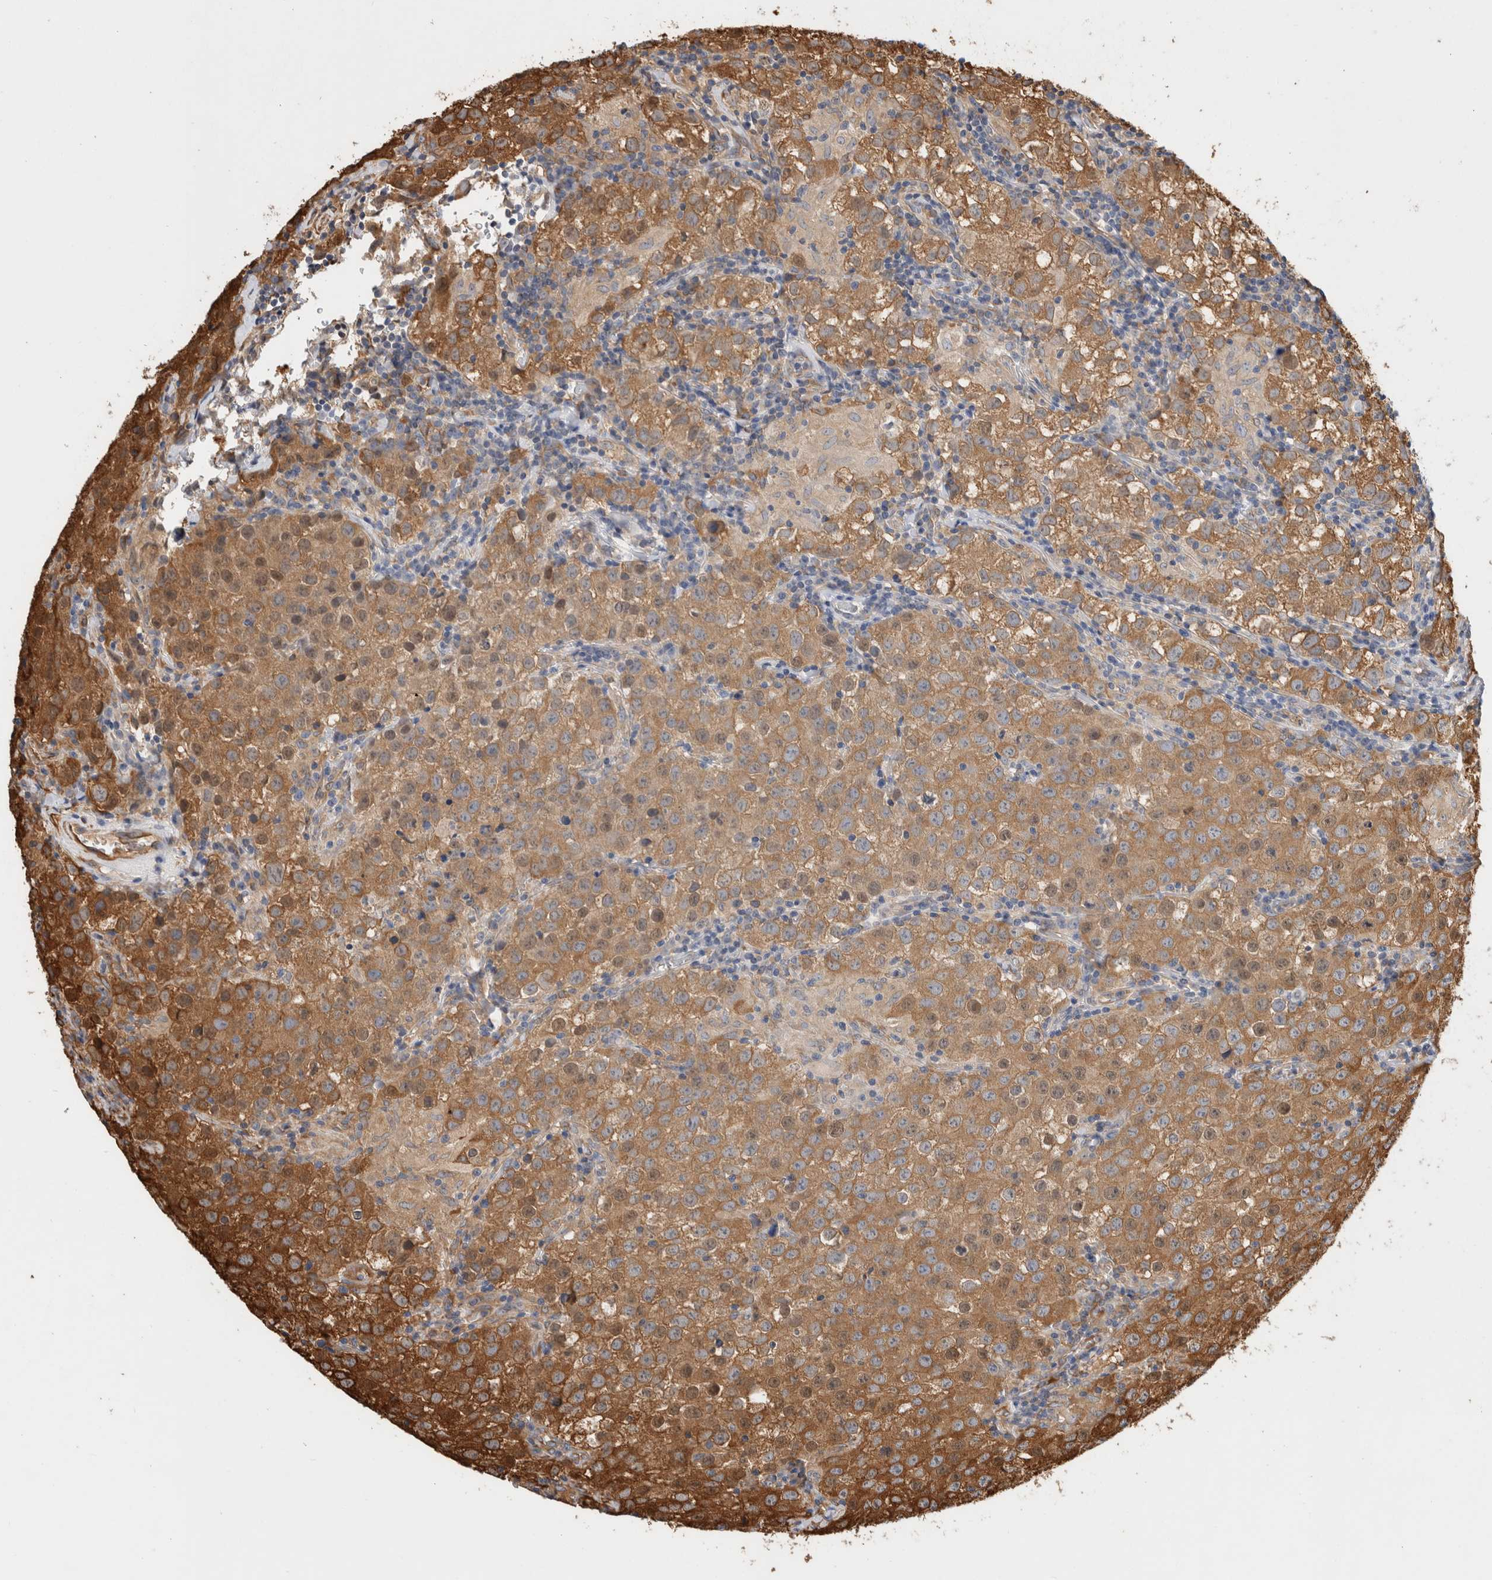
{"staining": {"intensity": "moderate", "quantity": ">75%", "location": "cytoplasmic/membranous"}, "tissue": "testis cancer", "cell_type": "Tumor cells", "image_type": "cancer", "snomed": [{"axis": "morphology", "description": "Seminoma, NOS"}, {"axis": "morphology", "description": "Carcinoma, Embryonal, NOS"}, {"axis": "topography", "description": "Testis"}], "caption": "Testis cancer was stained to show a protein in brown. There is medium levels of moderate cytoplasmic/membranous positivity in approximately >75% of tumor cells.", "gene": "ZNF397", "patient": {"sex": "male", "age": 43}}